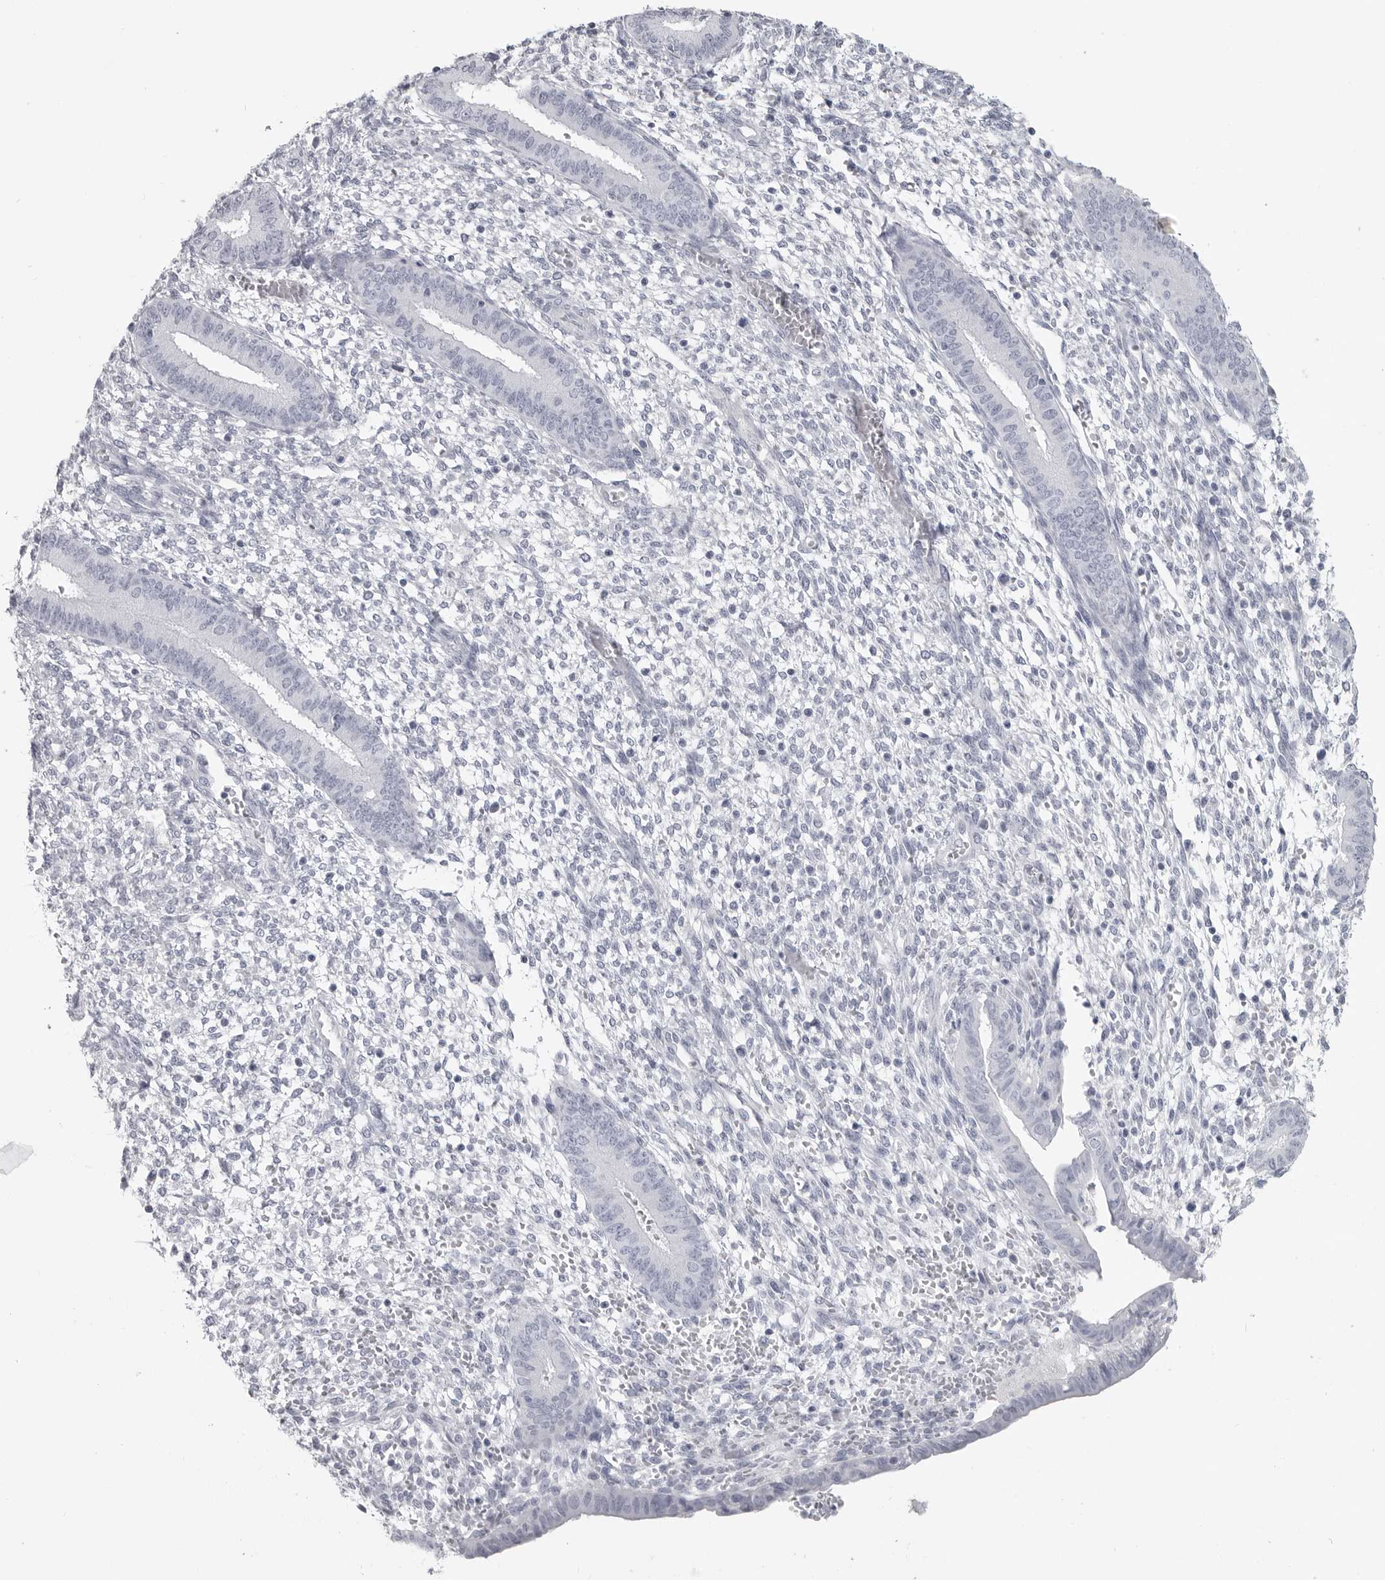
{"staining": {"intensity": "negative", "quantity": "none", "location": "none"}, "tissue": "endometrium", "cell_type": "Cells in endometrial stroma", "image_type": "normal", "snomed": [{"axis": "morphology", "description": "Normal tissue, NOS"}, {"axis": "topography", "description": "Endometrium"}], "caption": "High power microscopy image of an IHC micrograph of unremarkable endometrium, revealing no significant positivity in cells in endometrial stroma.", "gene": "LY6D", "patient": {"sex": "female", "age": 46}}